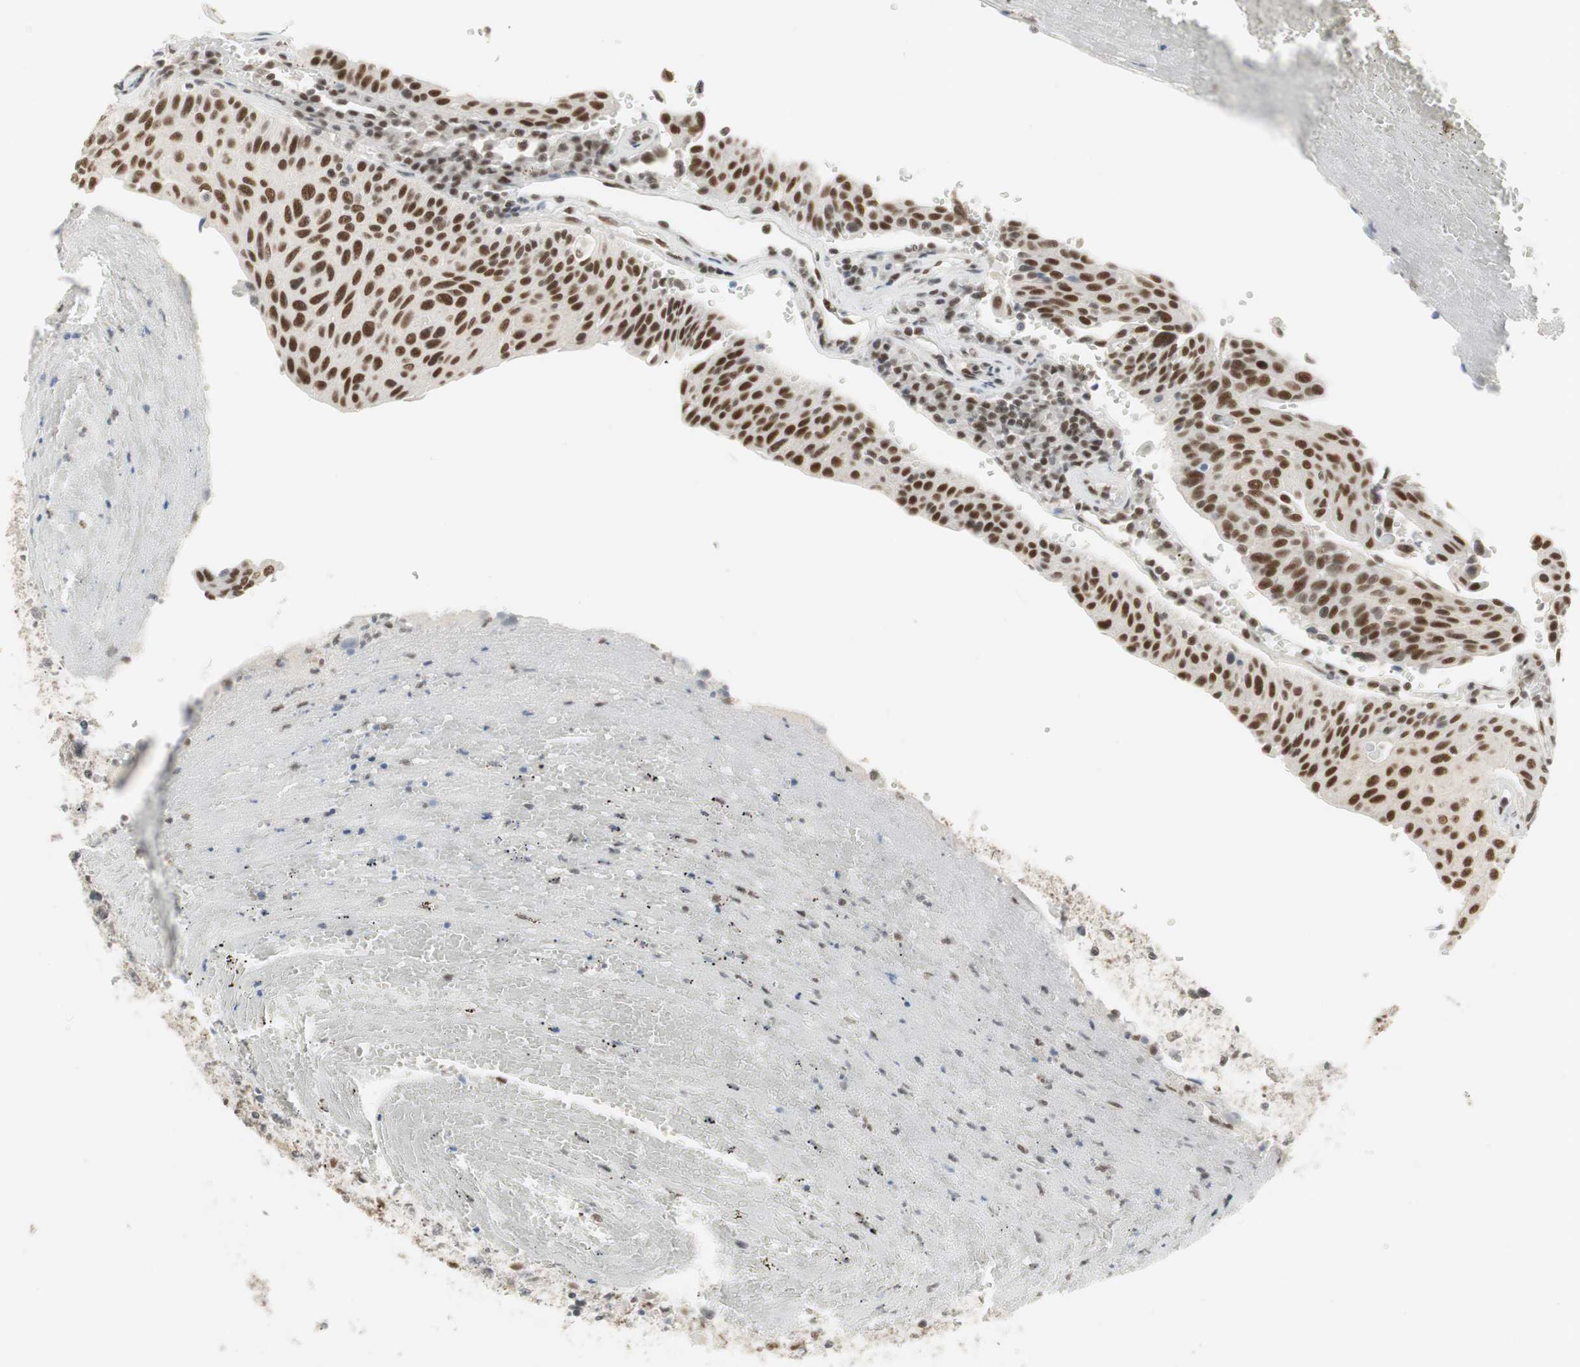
{"staining": {"intensity": "strong", "quantity": ">75%", "location": "nuclear"}, "tissue": "urothelial cancer", "cell_type": "Tumor cells", "image_type": "cancer", "snomed": [{"axis": "morphology", "description": "Urothelial carcinoma, High grade"}, {"axis": "topography", "description": "Urinary bladder"}], "caption": "Immunohistochemistry (IHC) staining of high-grade urothelial carcinoma, which reveals high levels of strong nuclear staining in about >75% of tumor cells indicating strong nuclear protein staining. The staining was performed using DAB (brown) for protein detection and nuclei were counterstained in hematoxylin (blue).", "gene": "RTF1", "patient": {"sex": "male", "age": 66}}